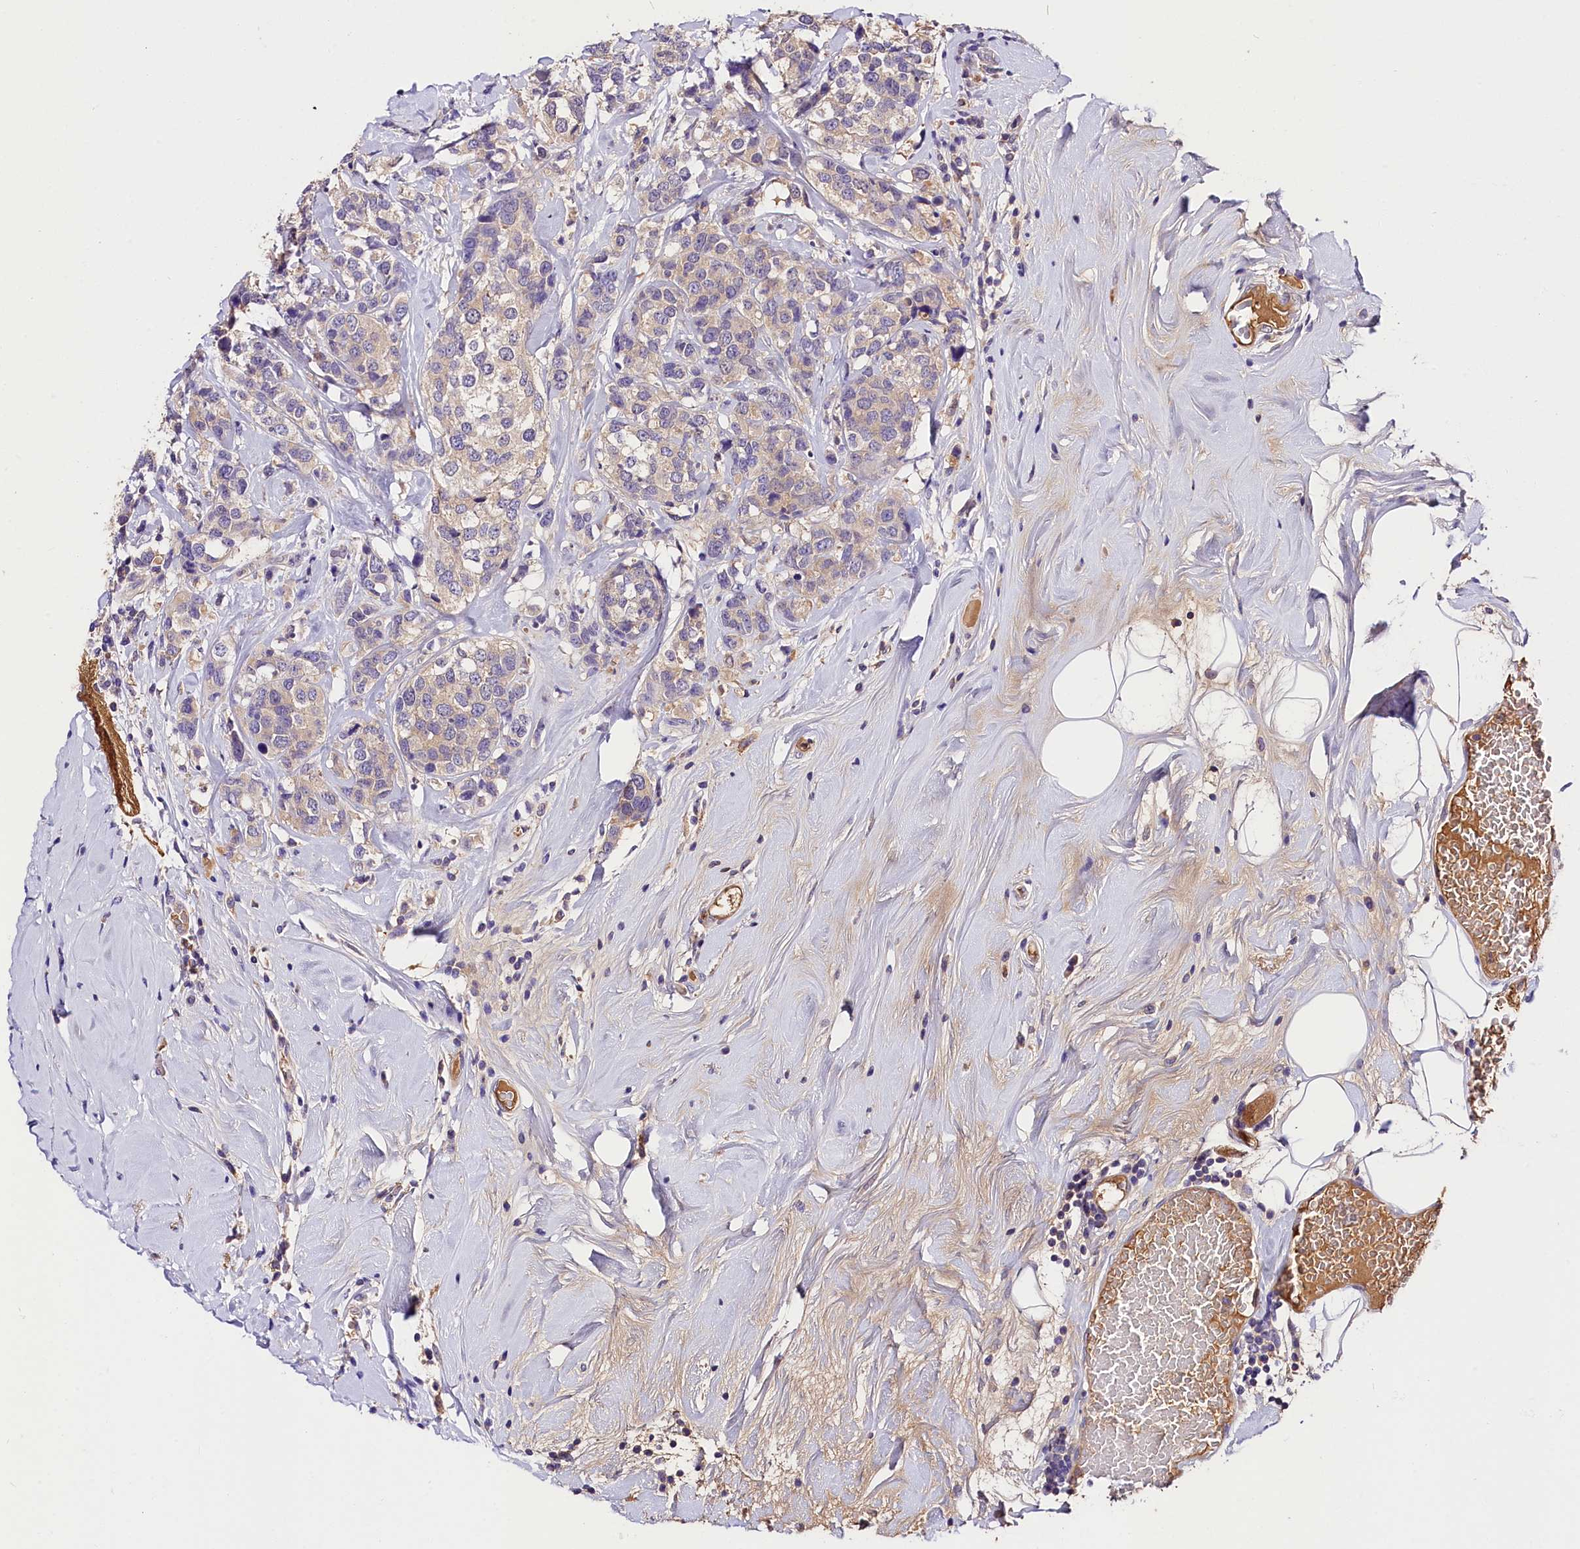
{"staining": {"intensity": "weak", "quantity": "<25%", "location": "cytoplasmic/membranous"}, "tissue": "breast cancer", "cell_type": "Tumor cells", "image_type": "cancer", "snomed": [{"axis": "morphology", "description": "Lobular carcinoma"}, {"axis": "topography", "description": "Breast"}], "caption": "The histopathology image demonstrates no staining of tumor cells in breast cancer (lobular carcinoma). (DAB (3,3'-diaminobenzidine) immunohistochemistry (IHC) visualized using brightfield microscopy, high magnification).", "gene": "ARMC6", "patient": {"sex": "female", "age": 59}}